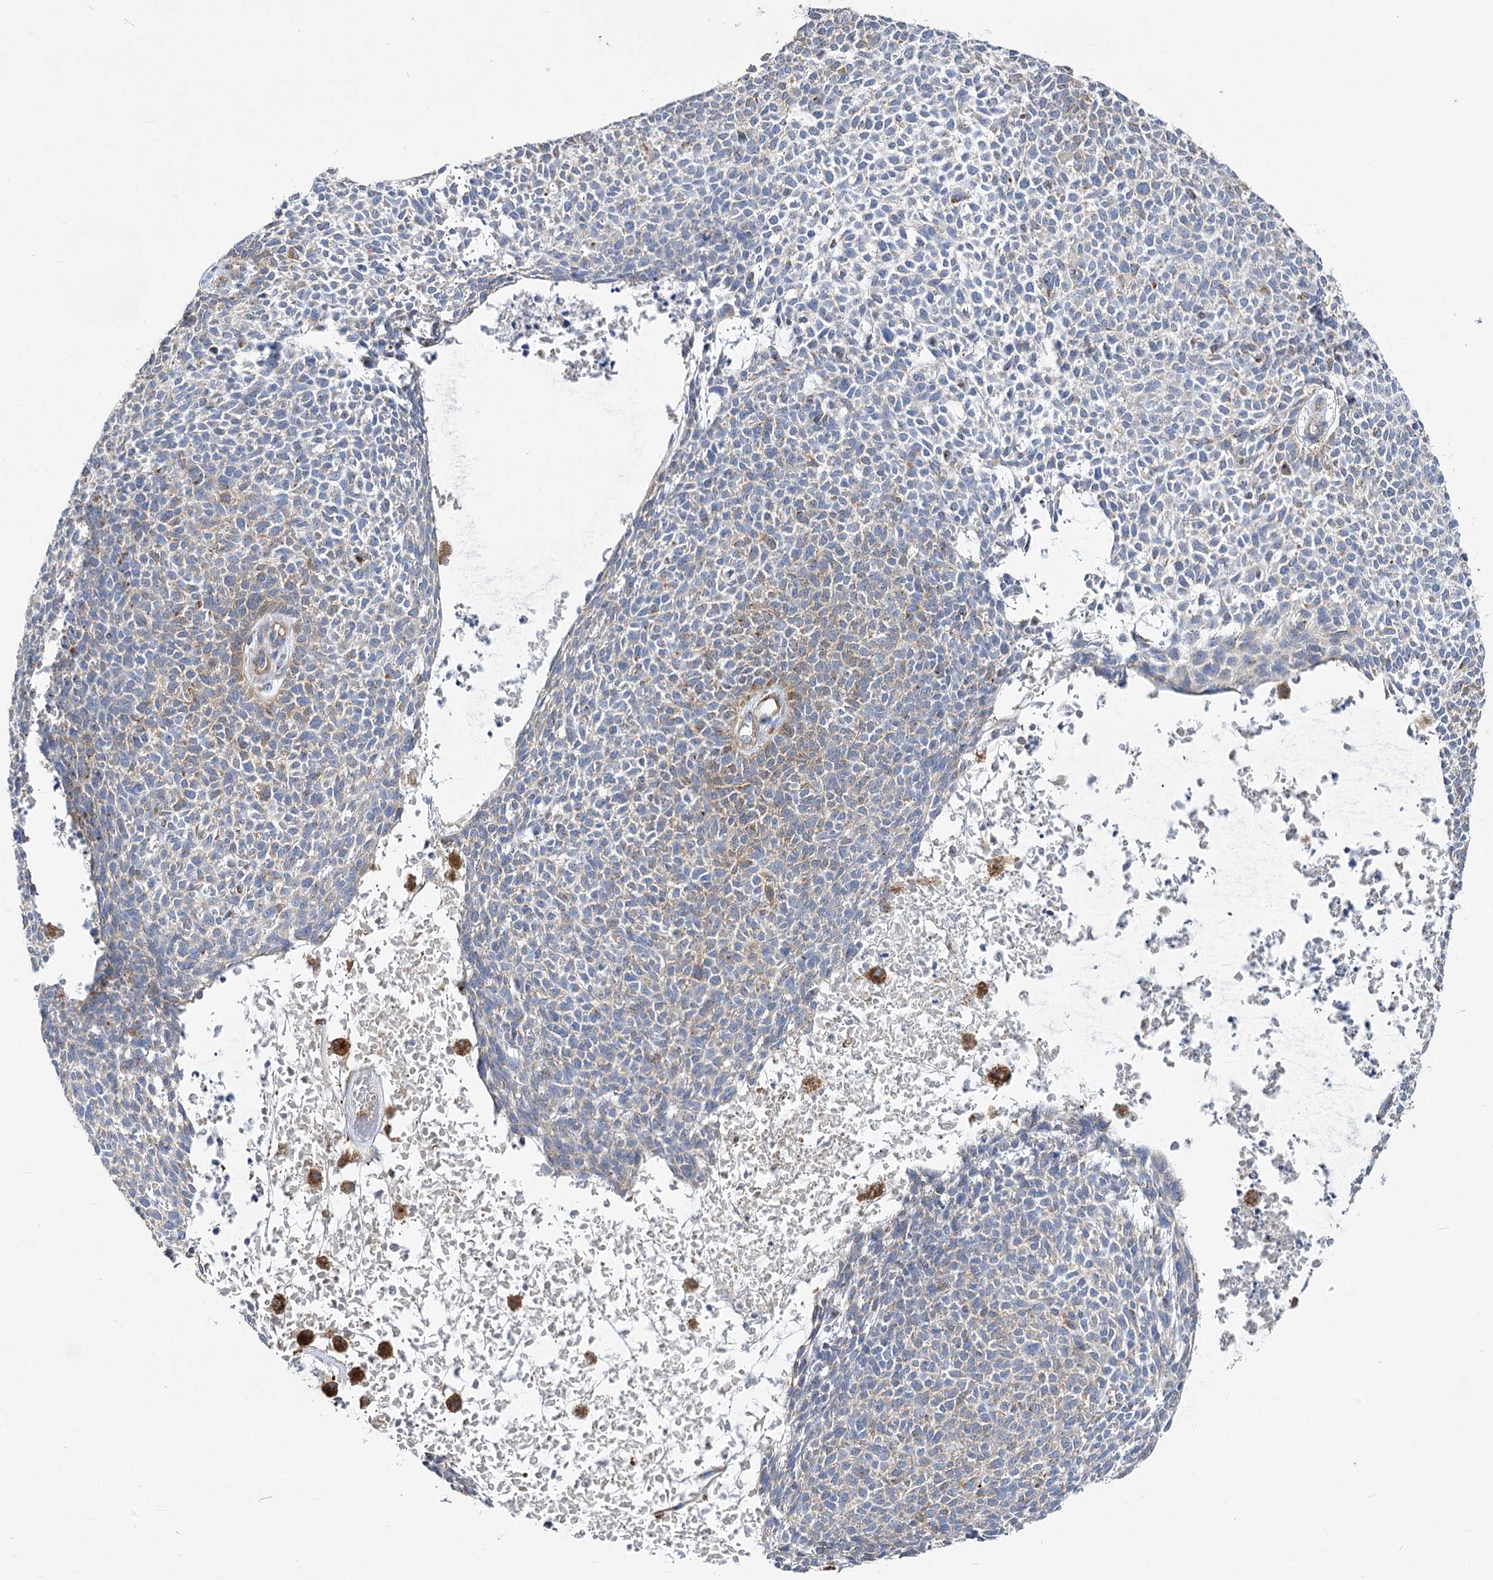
{"staining": {"intensity": "negative", "quantity": "none", "location": "none"}, "tissue": "skin cancer", "cell_type": "Tumor cells", "image_type": "cancer", "snomed": [{"axis": "morphology", "description": "Basal cell carcinoma"}, {"axis": "topography", "description": "Skin"}], "caption": "DAB immunohistochemical staining of human basal cell carcinoma (skin) displays no significant positivity in tumor cells.", "gene": "RMDN2", "patient": {"sex": "female", "age": 84}}